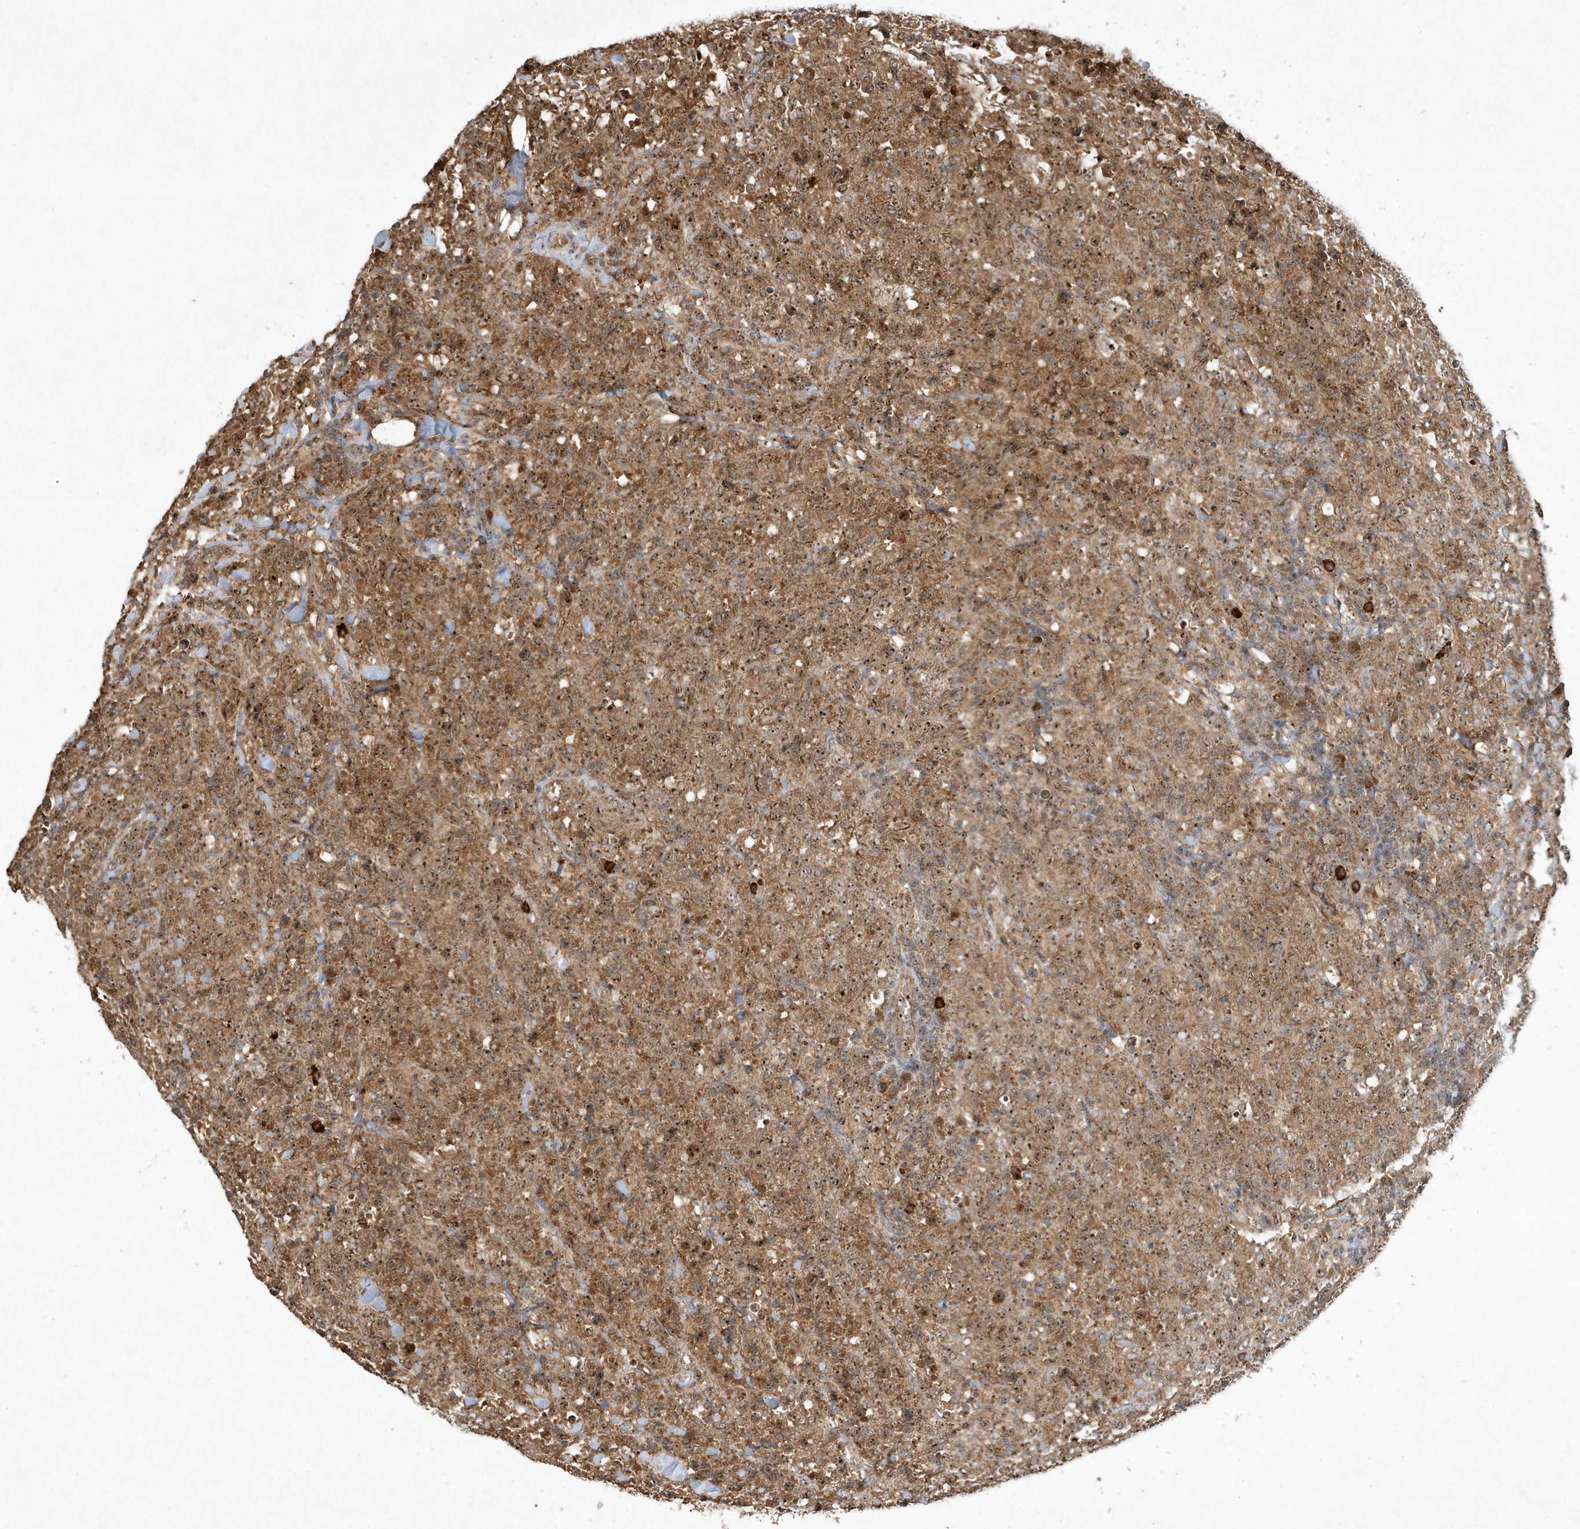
{"staining": {"intensity": "moderate", "quantity": ">75%", "location": "cytoplasmic/membranous,nuclear"}, "tissue": "lymphoma", "cell_type": "Tumor cells", "image_type": "cancer", "snomed": [{"axis": "morphology", "description": "Malignant lymphoma, non-Hodgkin's type, High grade"}, {"axis": "topography", "description": "Tonsil"}], "caption": "A brown stain highlights moderate cytoplasmic/membranous and nuclear expression of a protein in high-grade malignant lymphoma, non-Hodgkin's type tumor cells. (DAB (3,3'-diaminobenzidine) = brown stain, brightfield microscopy at high magnification).", "gene": "ABCB9", "patient": {"sex": "female", "age": 36}}